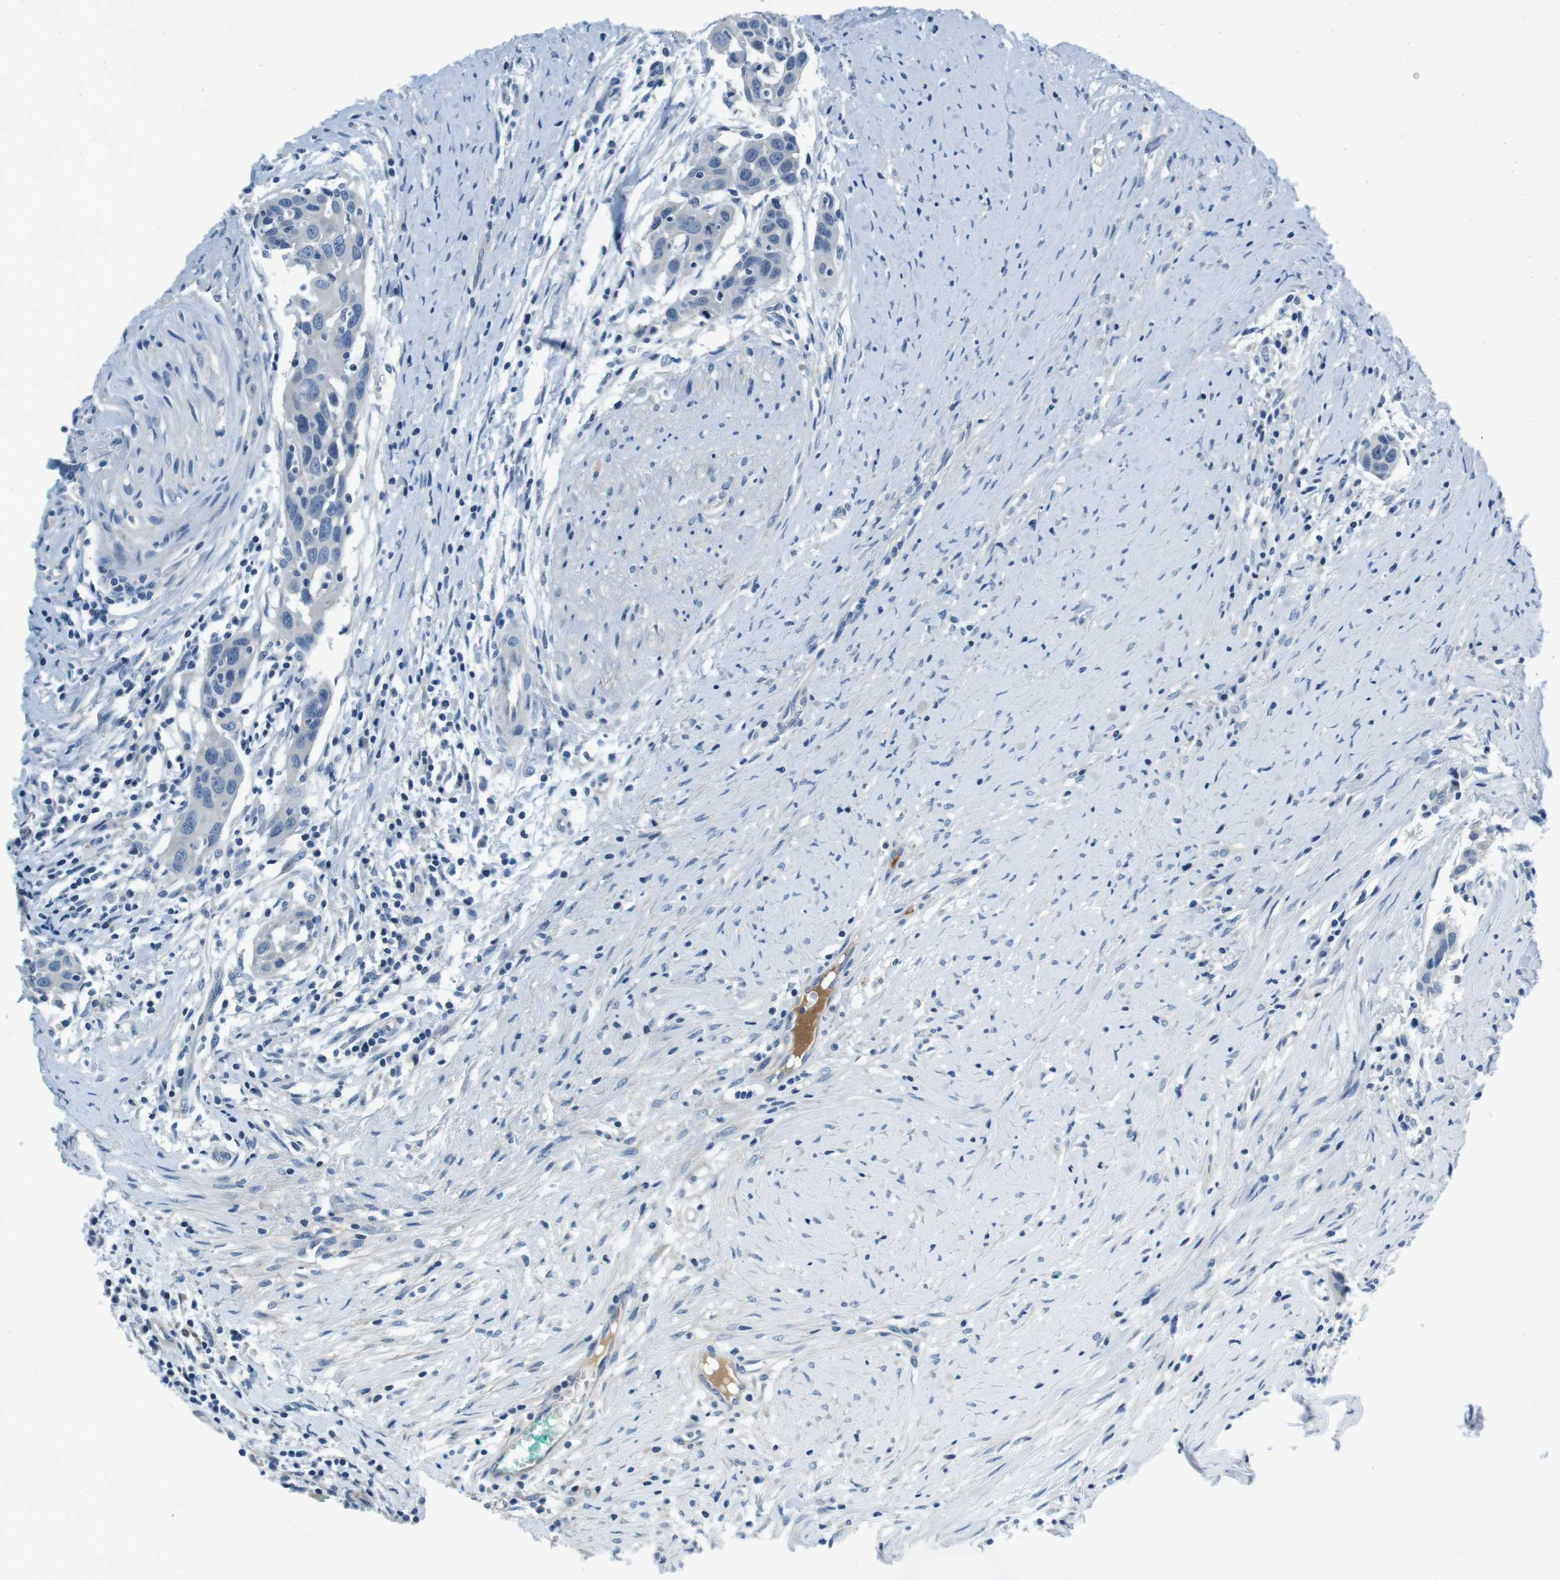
{"staining": {"intensity": "negative", "quantity": "none", "location": "none"}, "tissue": "head and neck cancer", "cell_type": "Tumor cells", "image_type": "cancer", "snomed": [{"axis": "morphology", "description": "Squamous cell carcinoma, NOS"}, {"axis": "topography", "description": "Oral tissue"}, {"axis": "topography", "description": "Head-Neck"}], "caption": "Immunohistochemical staining of head and neck cancer displays no significant expression in tumor cells. (IHC, brightfield microscopy, high magnification).", "gene": "KCNJ5", "patient": {"sex": "female", "age": 50}}